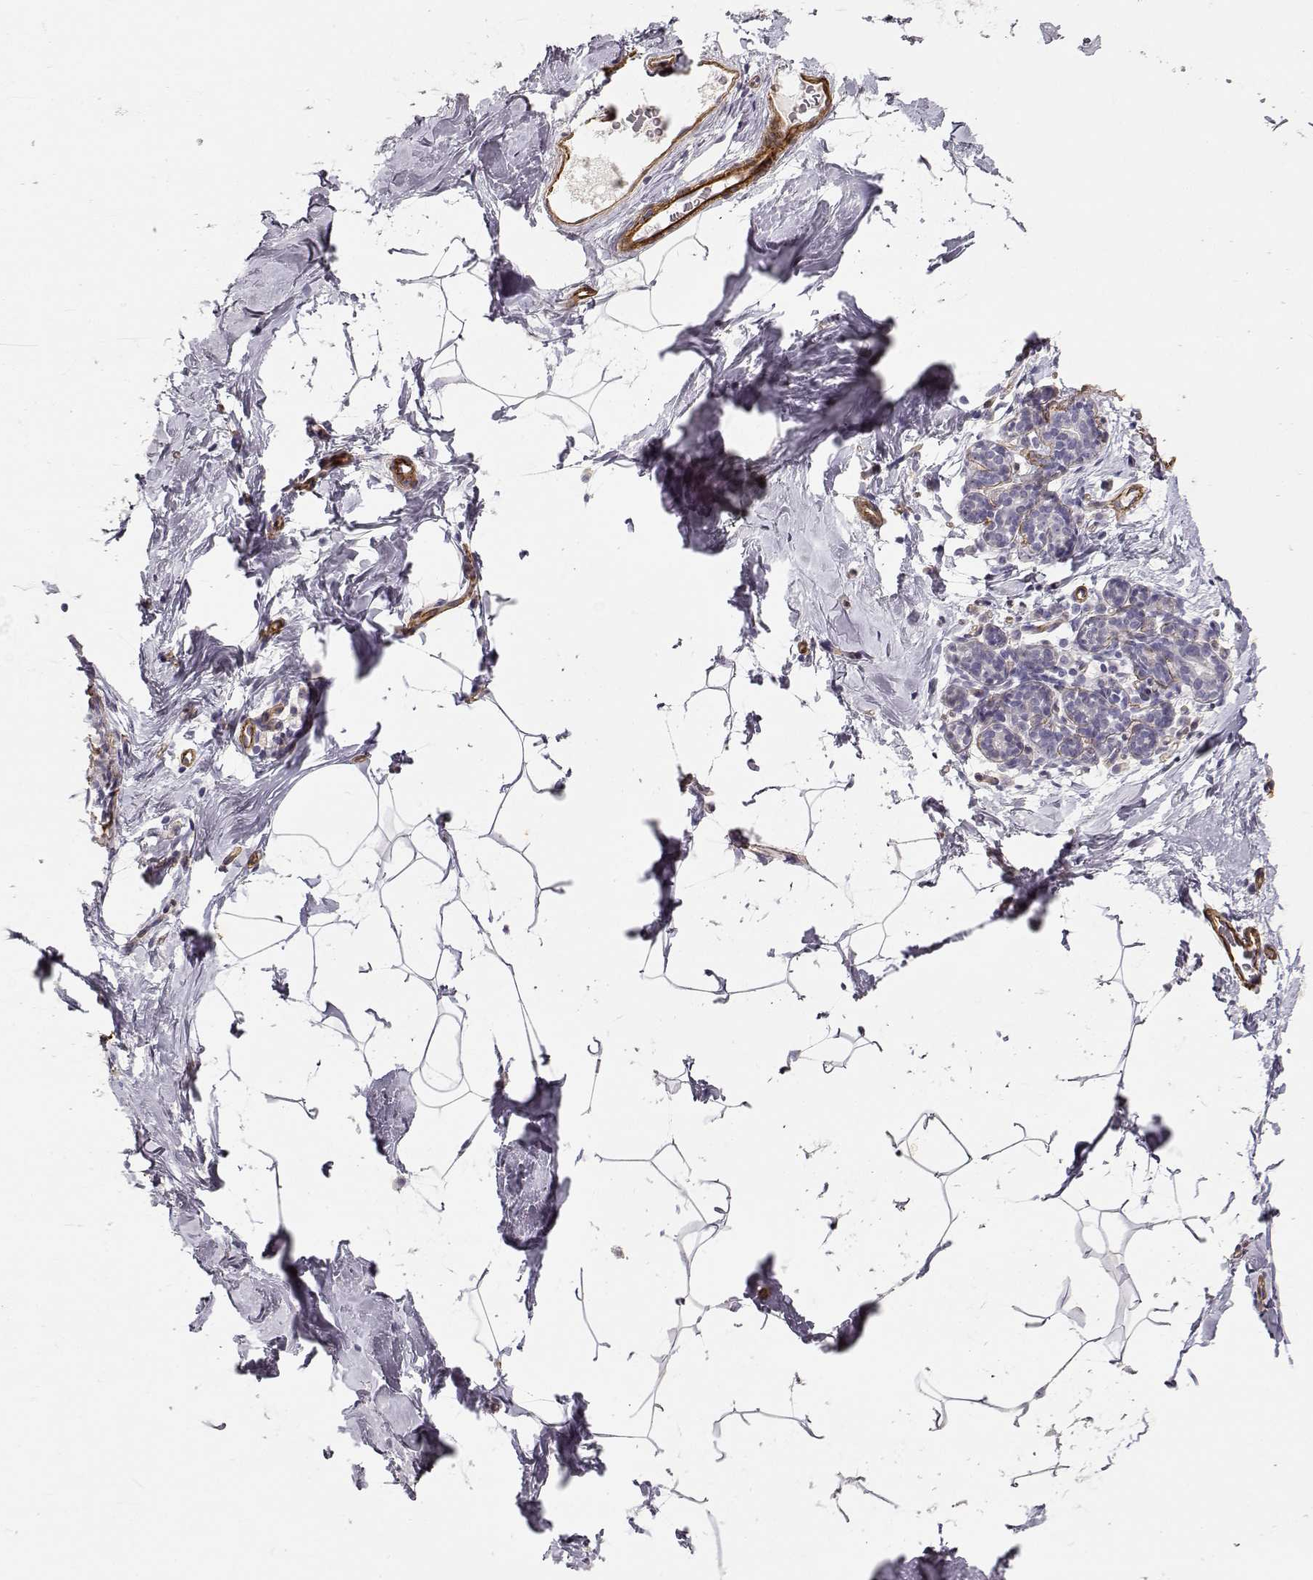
{"staining": {"intensity": "negative", "quantity": "none", "location": "none"}, "tissue": "breast", "cell_type": "Adipocytes", "image_type": "normal", "snomed": [{"axis": "morphology", "description": "Normal tissue, NOS"}, {"axis": "topography", "description": "Breast"}], "caption": "Protein analysis of normal breast reveals no significant expression in adipocytes.", "gene": "LAMA5", "patient": {"sex": "female", "age": 32}}